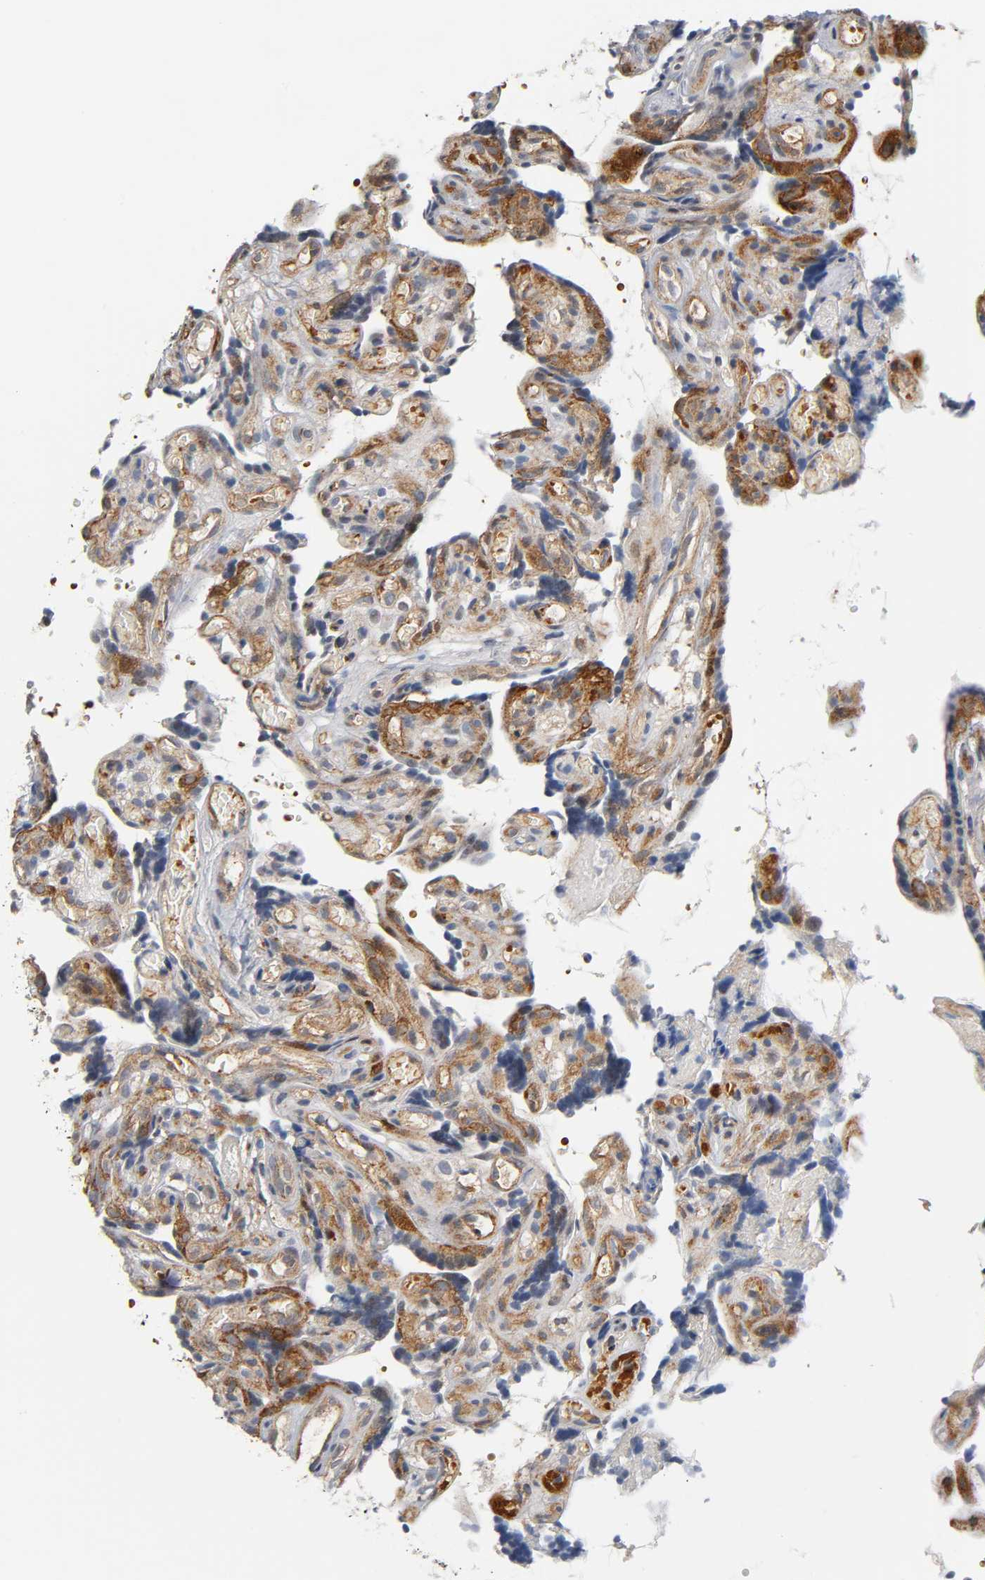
{"staining": {"intensity": "weak", "quantity": "25%-75%", "location": "cytoplasmic/membranous"}, "tissue": "placenta", "cell_type": "Decidual cells", "image_type": "normal", "snomed": [{"axis": "morphology", "description": "Normal tissue, NOS"}, {"axis": "topography", "description": "Placenta"}], "caption": "Weak cytoplasmic/membranous expression is appreciated in approximately 25%-75% of decidual cells in benign placenta. The protein of interest is shown in brown color, while the nuclei are stained blue.", "gene": "CD2AP", "patient": {"sex": "female", "age": 30}}